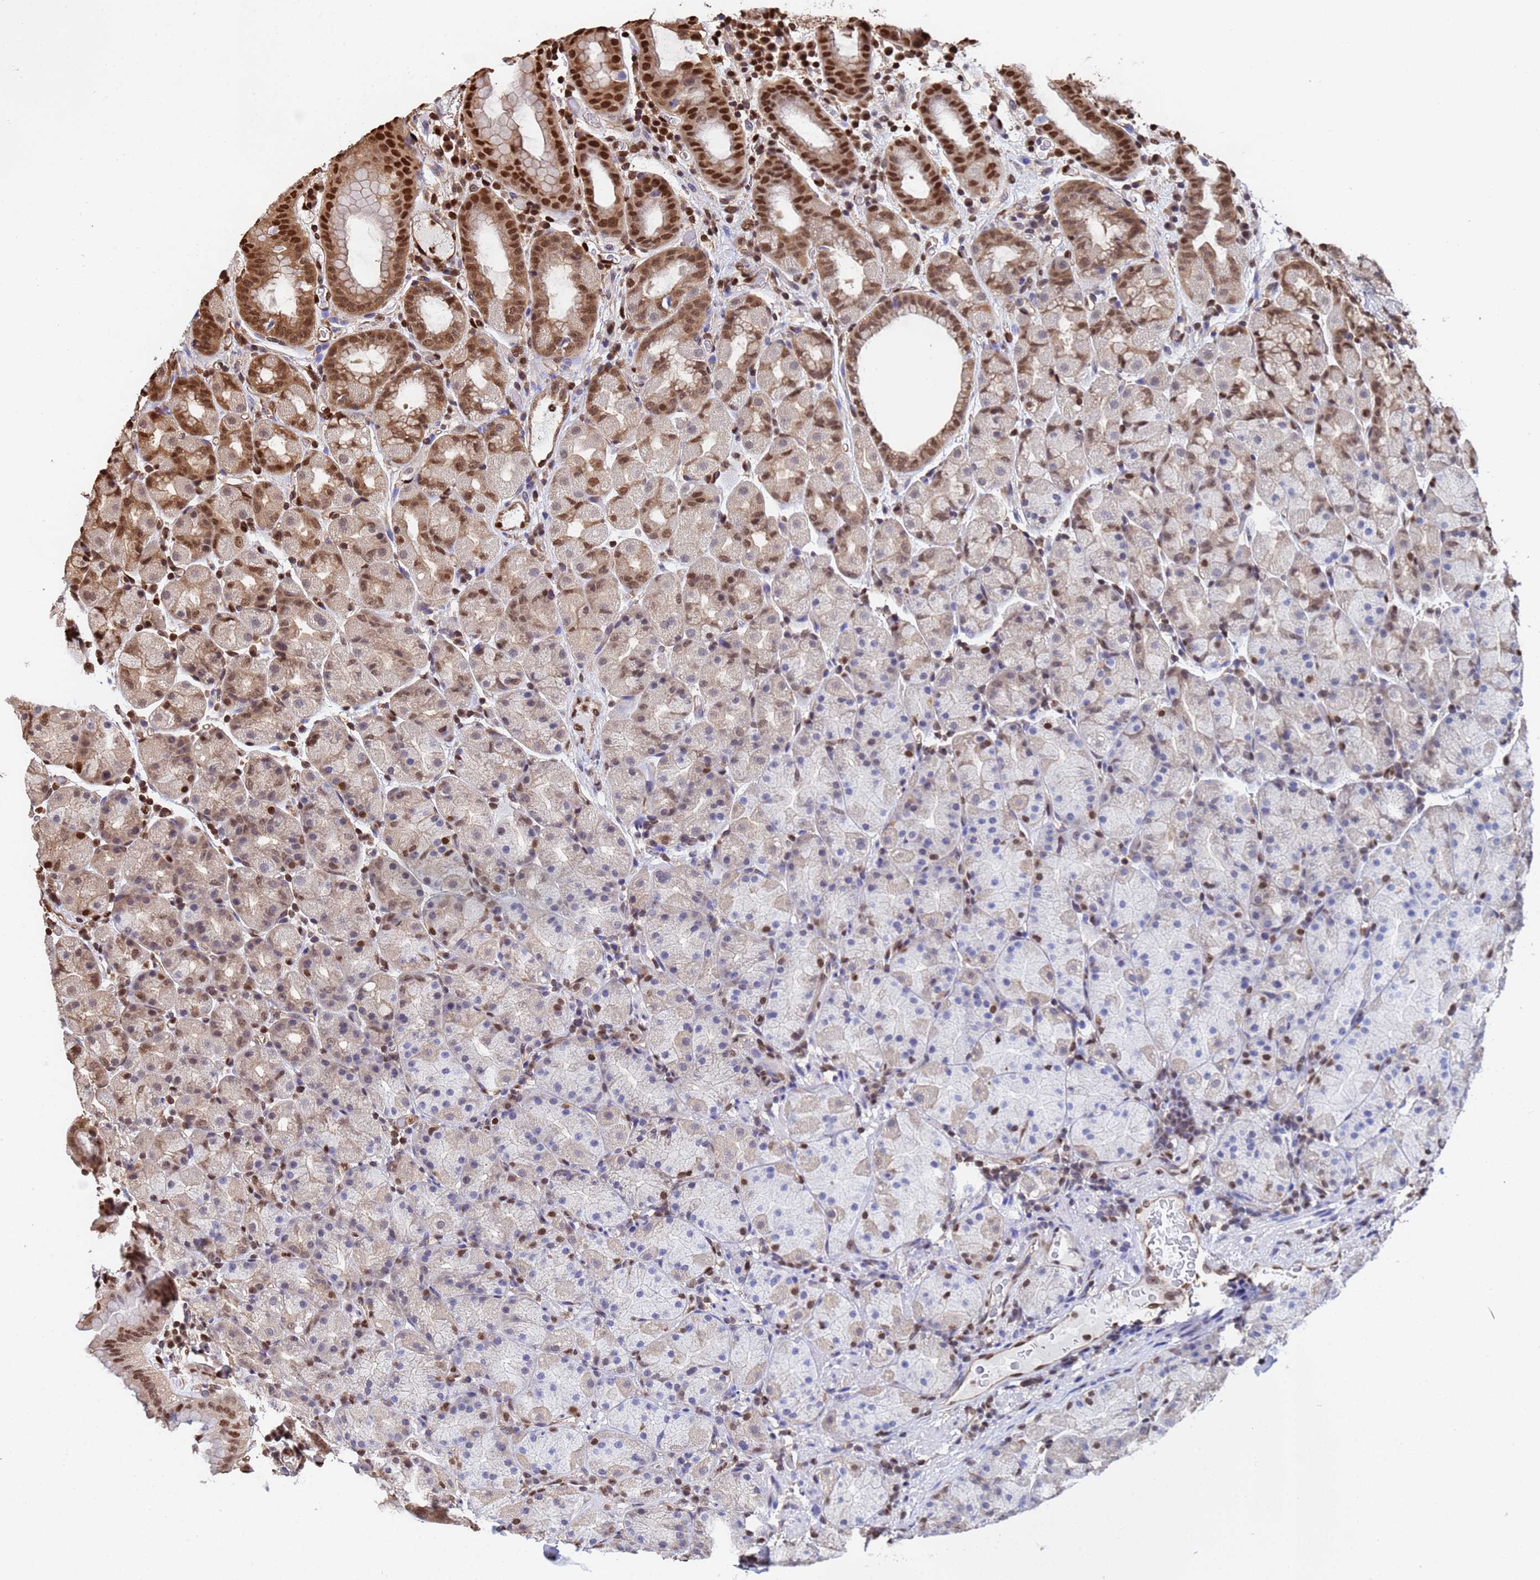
{"staining": {"intensity": "moderate", "quantity": "25%-75%", "location": "cytoplasmic/membranous,nuclear"}, "tissue": "stomach", "cell_type": "Glandular cells", "image_type": "normal", "snomed": [{"axis": "morphology", "description": "Normal tissue, NOS"}, {"axis": "topography", "description": "Stomach, upper"}, {"axis": "topography", "description": "Stomach, lower"}, {"axis": "topography", "description": "Small intestine"}], "caption": "Immunohistochemical staining of unremarkable stomach reveals 25%-75% levels of moderate cytoplasmic/membranous,nuclear protein expression in about 25%-75% of glandular cells.", "gene": "SUMO2", "patient": {"sex": "male", "age": 68}}